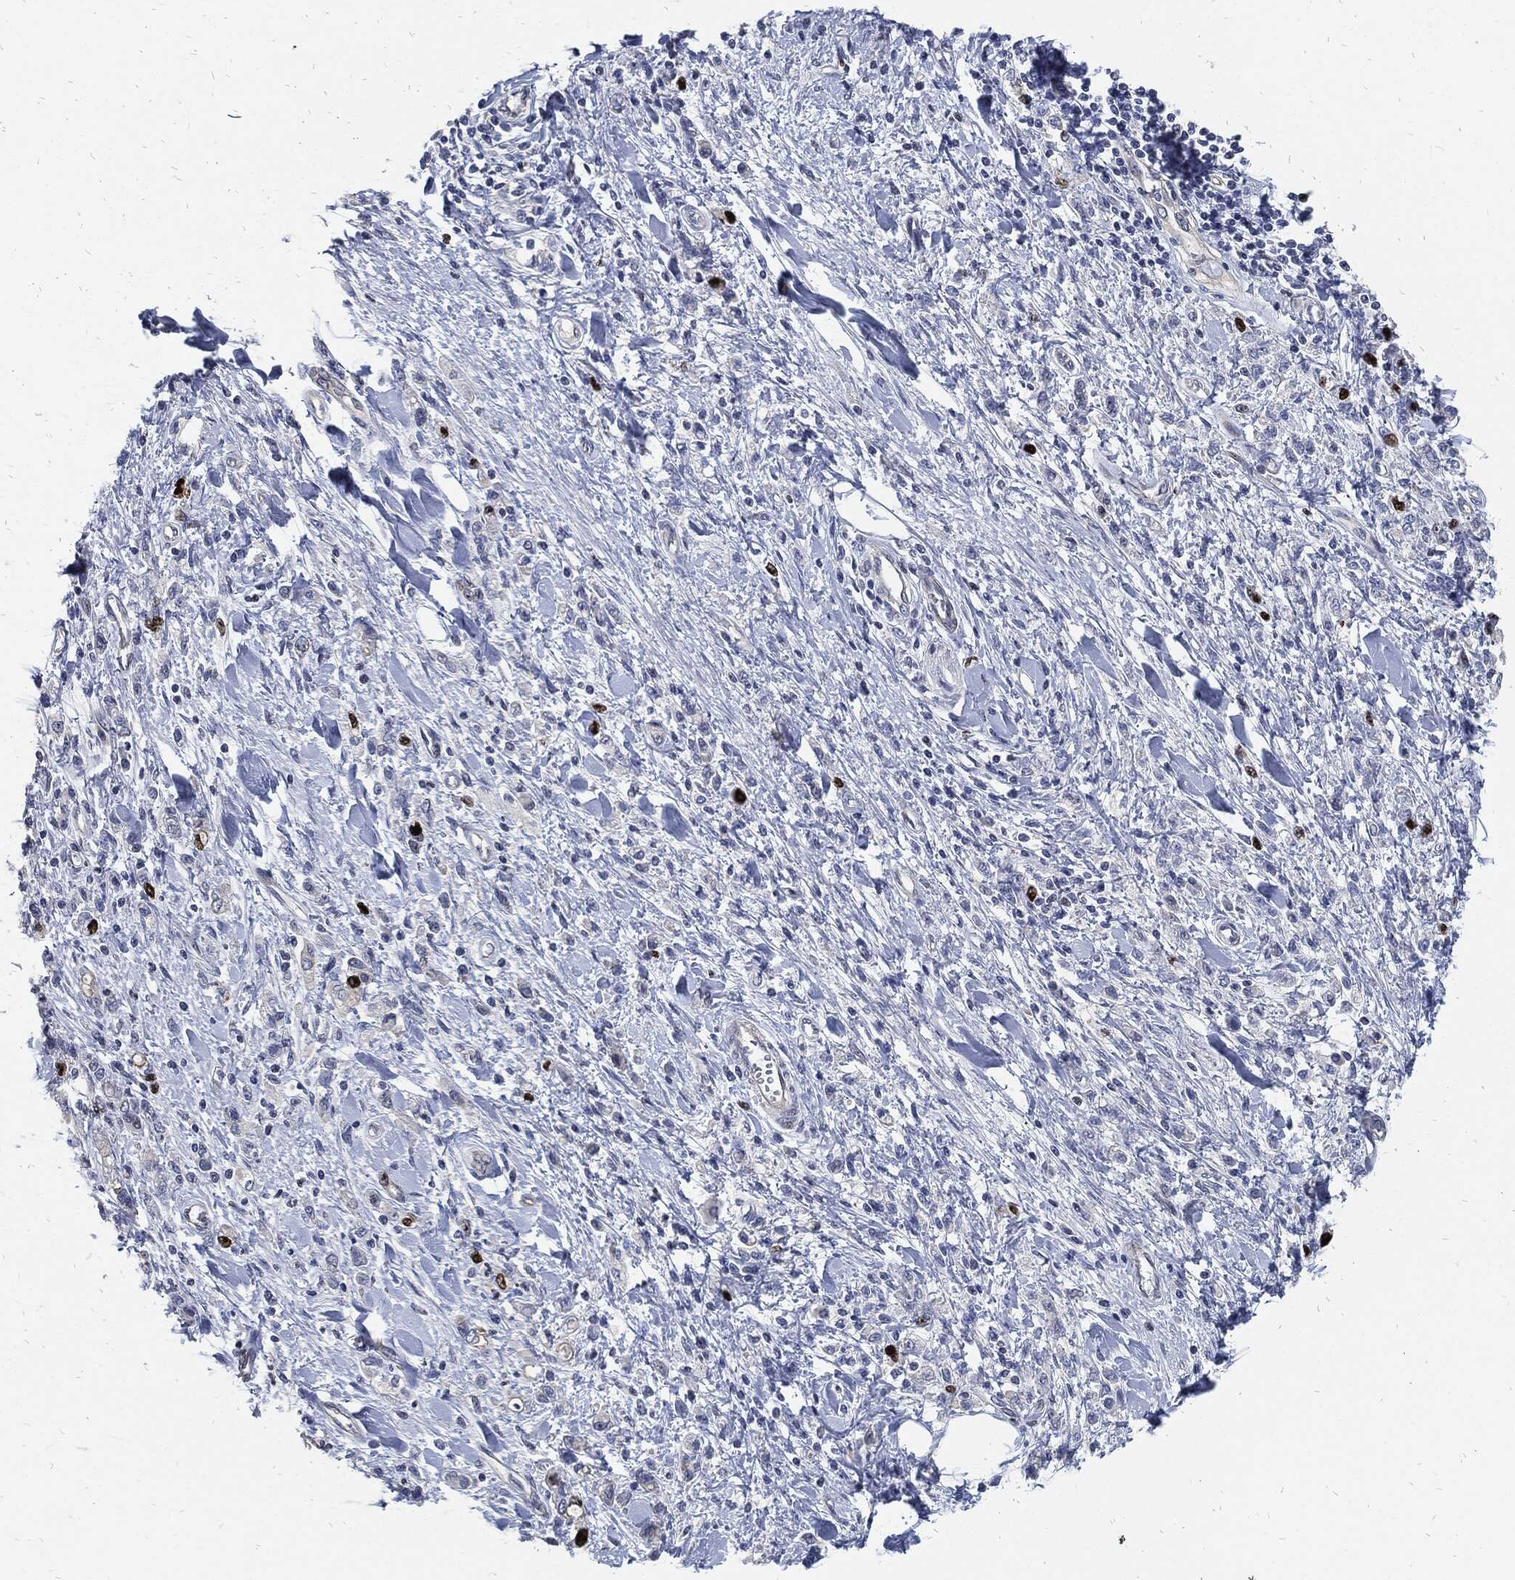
{"staining": {"intensity": "strong", "quantity": "<25%", "location": "nuclear"}, "tissue": "stomach cancer", "cell_type": "Tumor cells", "image_type": "cancer", "snomed": [{"axis": "morphology", "description": "Adenocarcinoma, NOS"}, {"axis": "topography", "description": "Stomach"}], "caption": "Stomach adenocarcinoma was stained to show a protein in brown. There is medium levels of strong nuclear positivity in about <25% of tumor cells. (Brightfield microscopy of DAB IHC at high magnification).", "gene": "MKI67", "patient": {"sex": "male", "age": 77}}